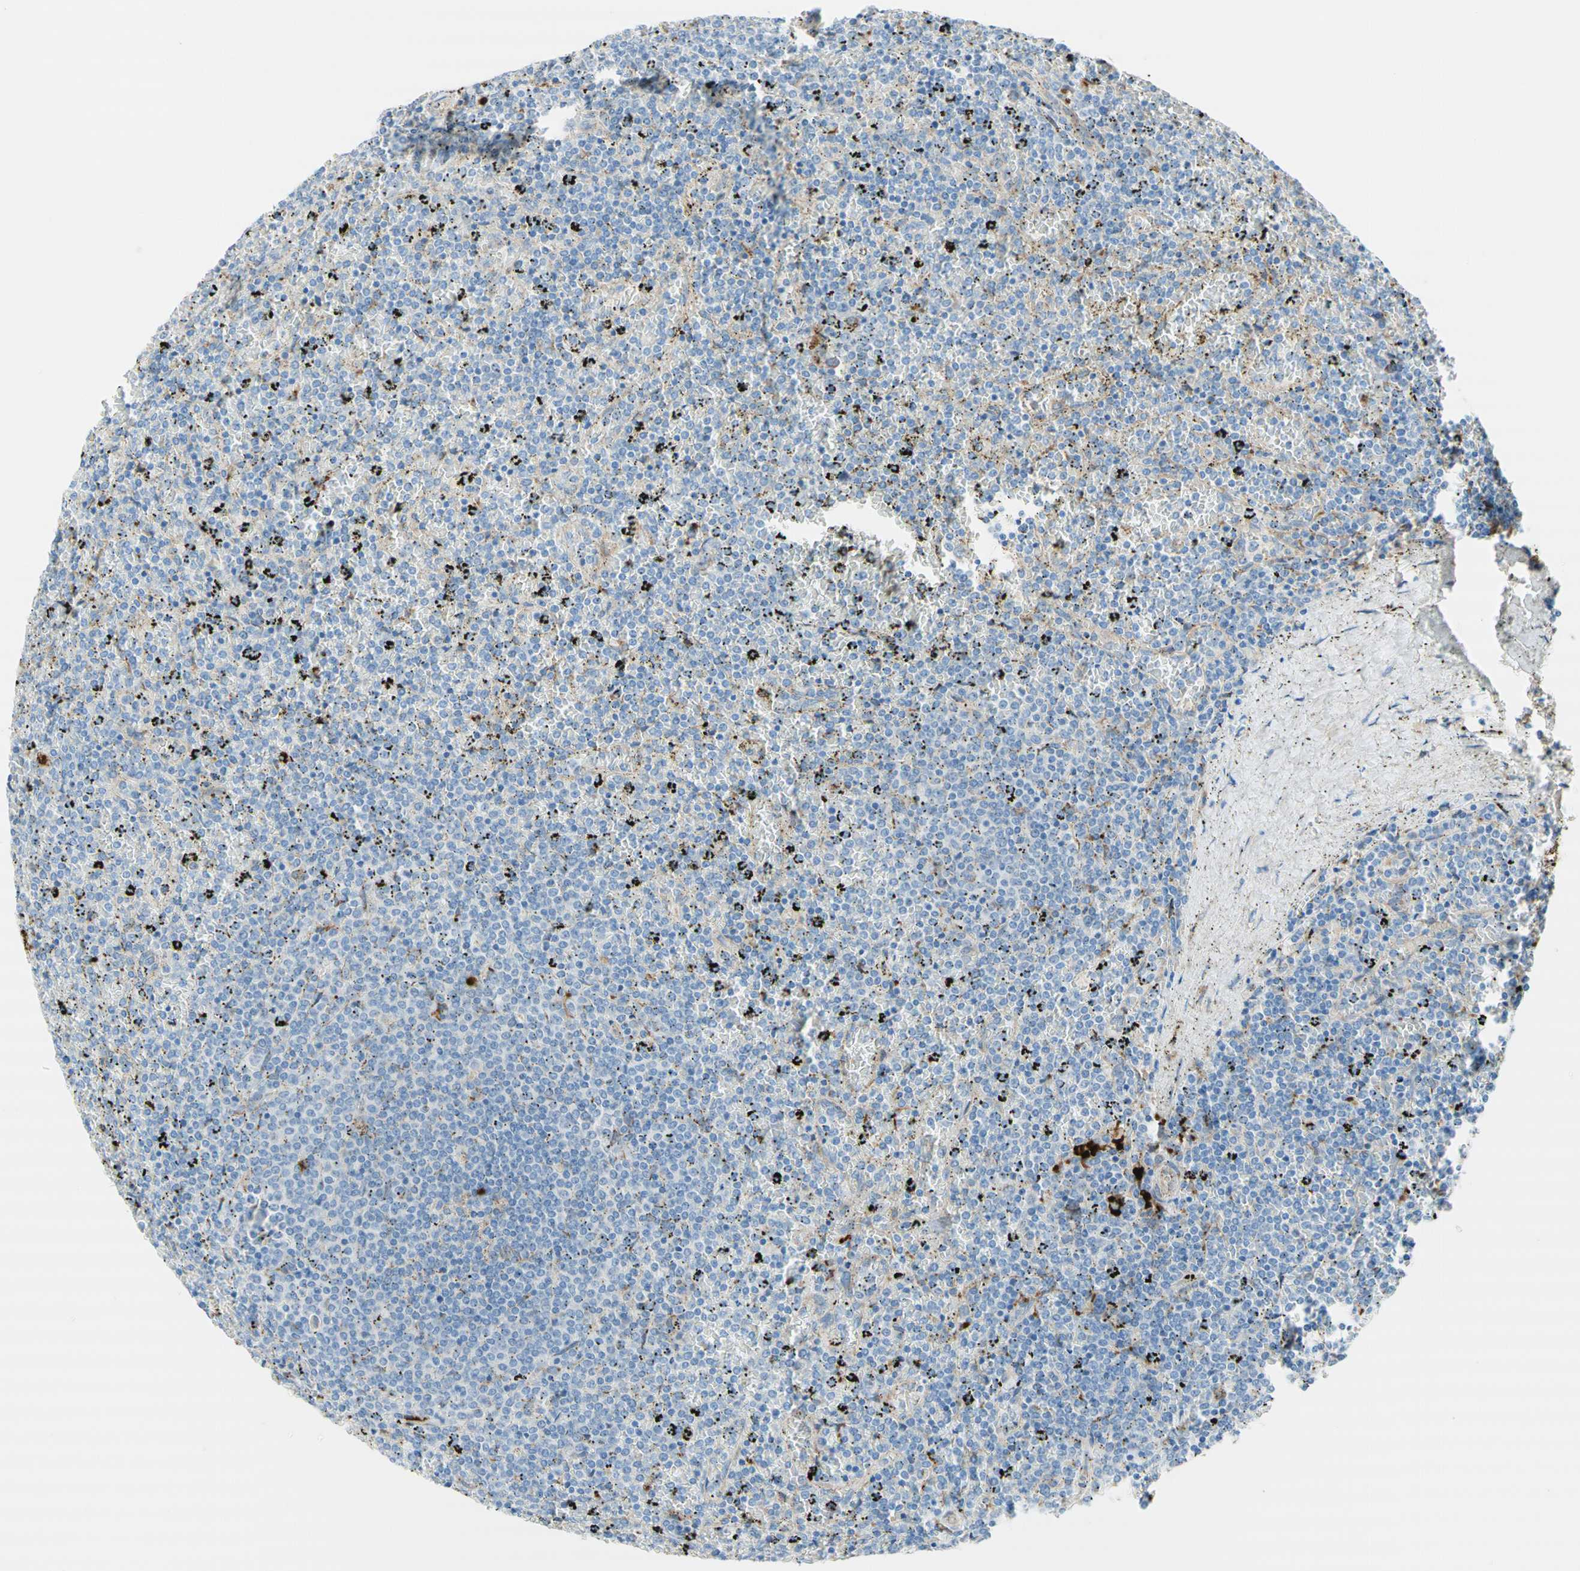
{"staining": {"intensity": "negative", "quantity": "none", "location": "none"}, "tissue": "lymphoma", "cell_type": "Tumor cells", "image_type": "cancer", "snomed": [{"axis": "morphology", "description": "Malignant lymphoma, non-Hodgkin's type, Low grade"}, {"axis": "topography", "description": "Spleen"}], "caption": "A histopathology image of lymphoma stained for a protein displays no brown staining in tumor cells.", "gene": "URB2", "patient": {"sex": "female", "age": 77}}